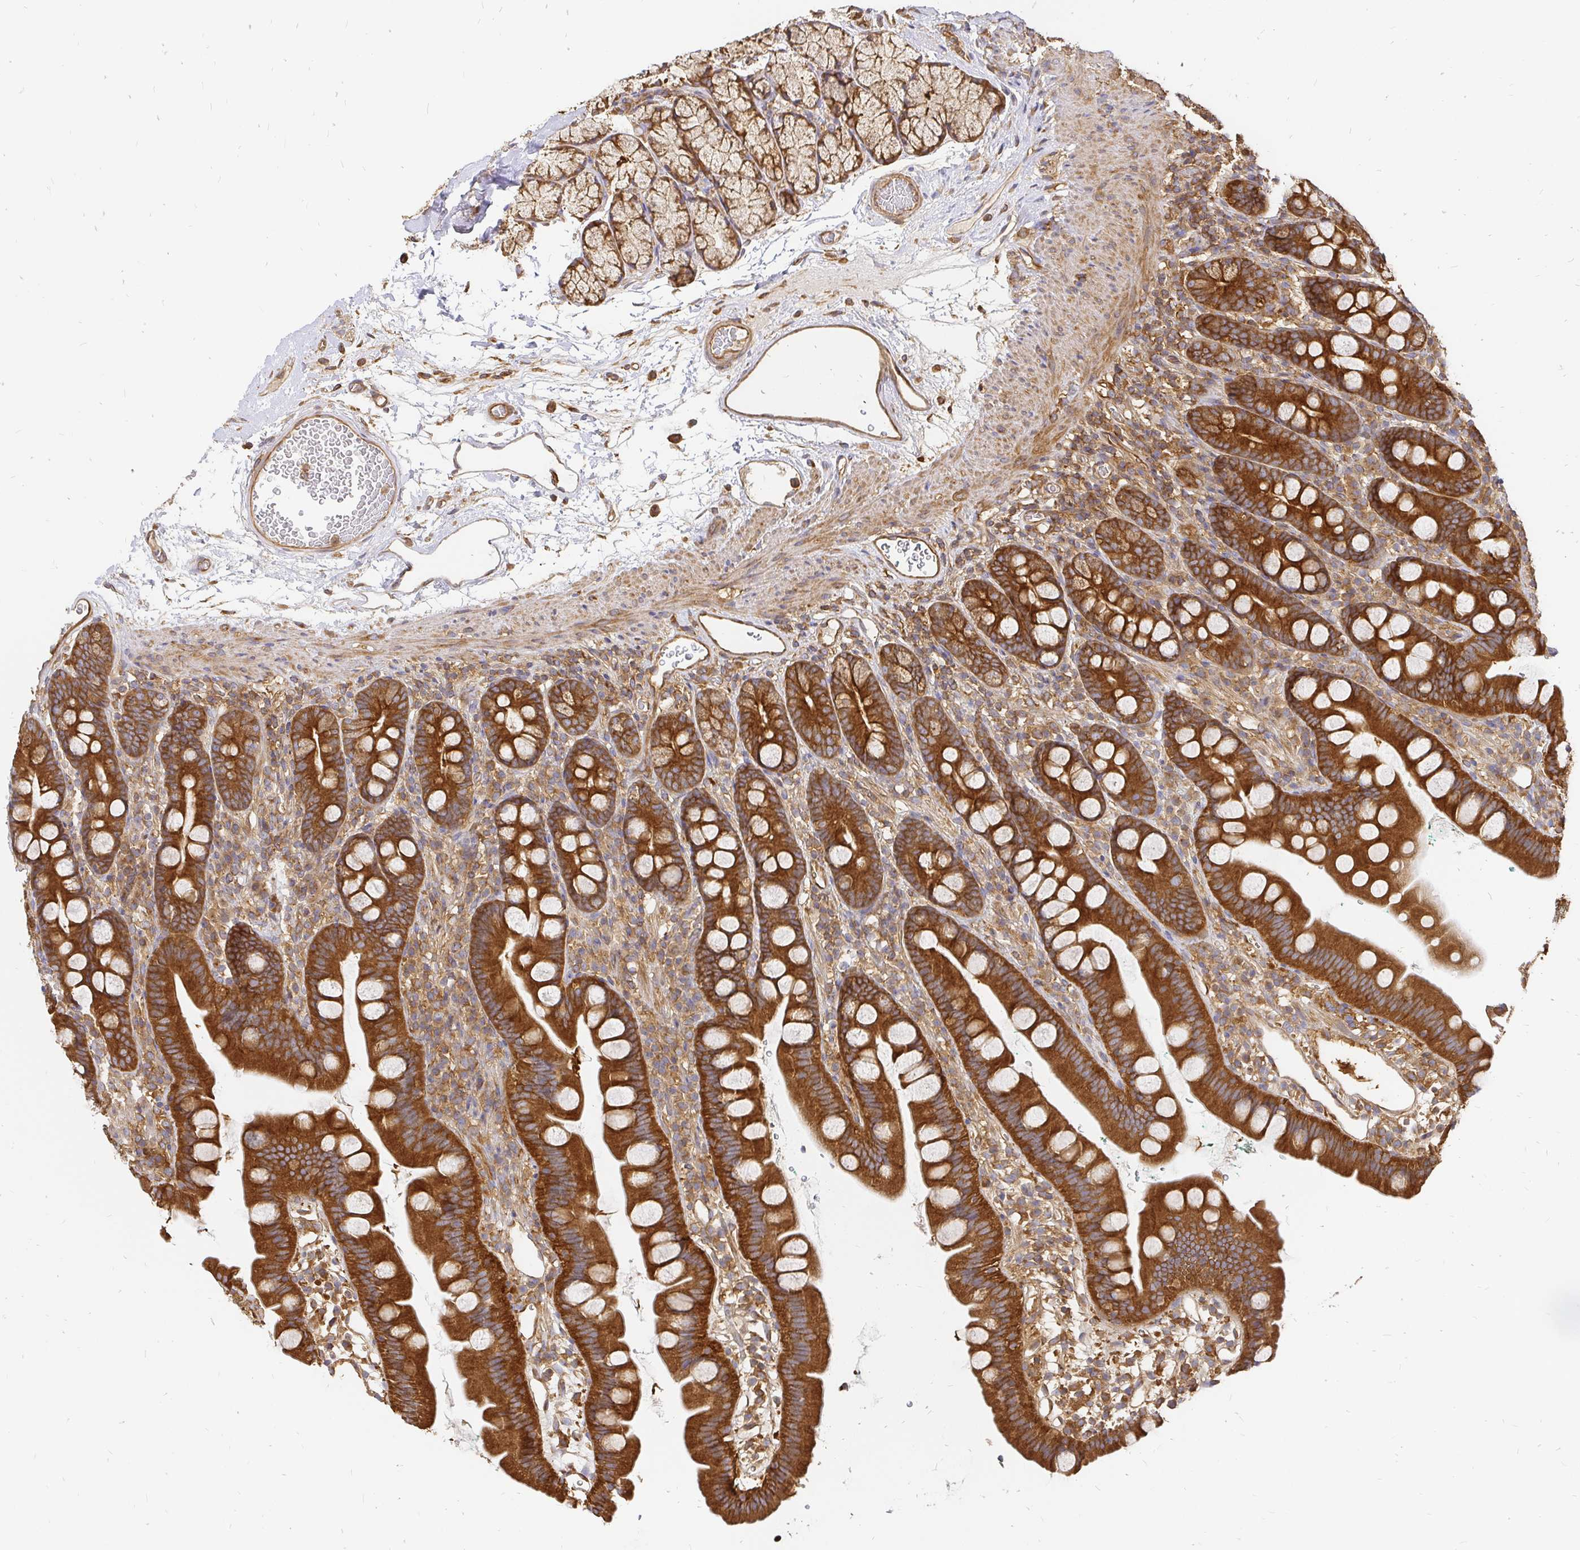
{"staining": {"intensity": "strong", "quantity": ">75%", "location": "cytoplasmic/membranous"}, "tissue": "duodenum", "cell_type": "Glandular cells", "image_type": "normal", "snomed": [{"axis": "morphology", "description": "Normal tissue, NOS"}, {"axis": "topography", "description": "Duodenum"}], "caption": "IHC image of normal human duodenum stained for a protein (brown), which shows high levels of strong cytoplasmic/membranous staining in approximately >75% of glandular cells.", "gene": "KIF5B", "patient": {"sex": "female", "age": 67}}